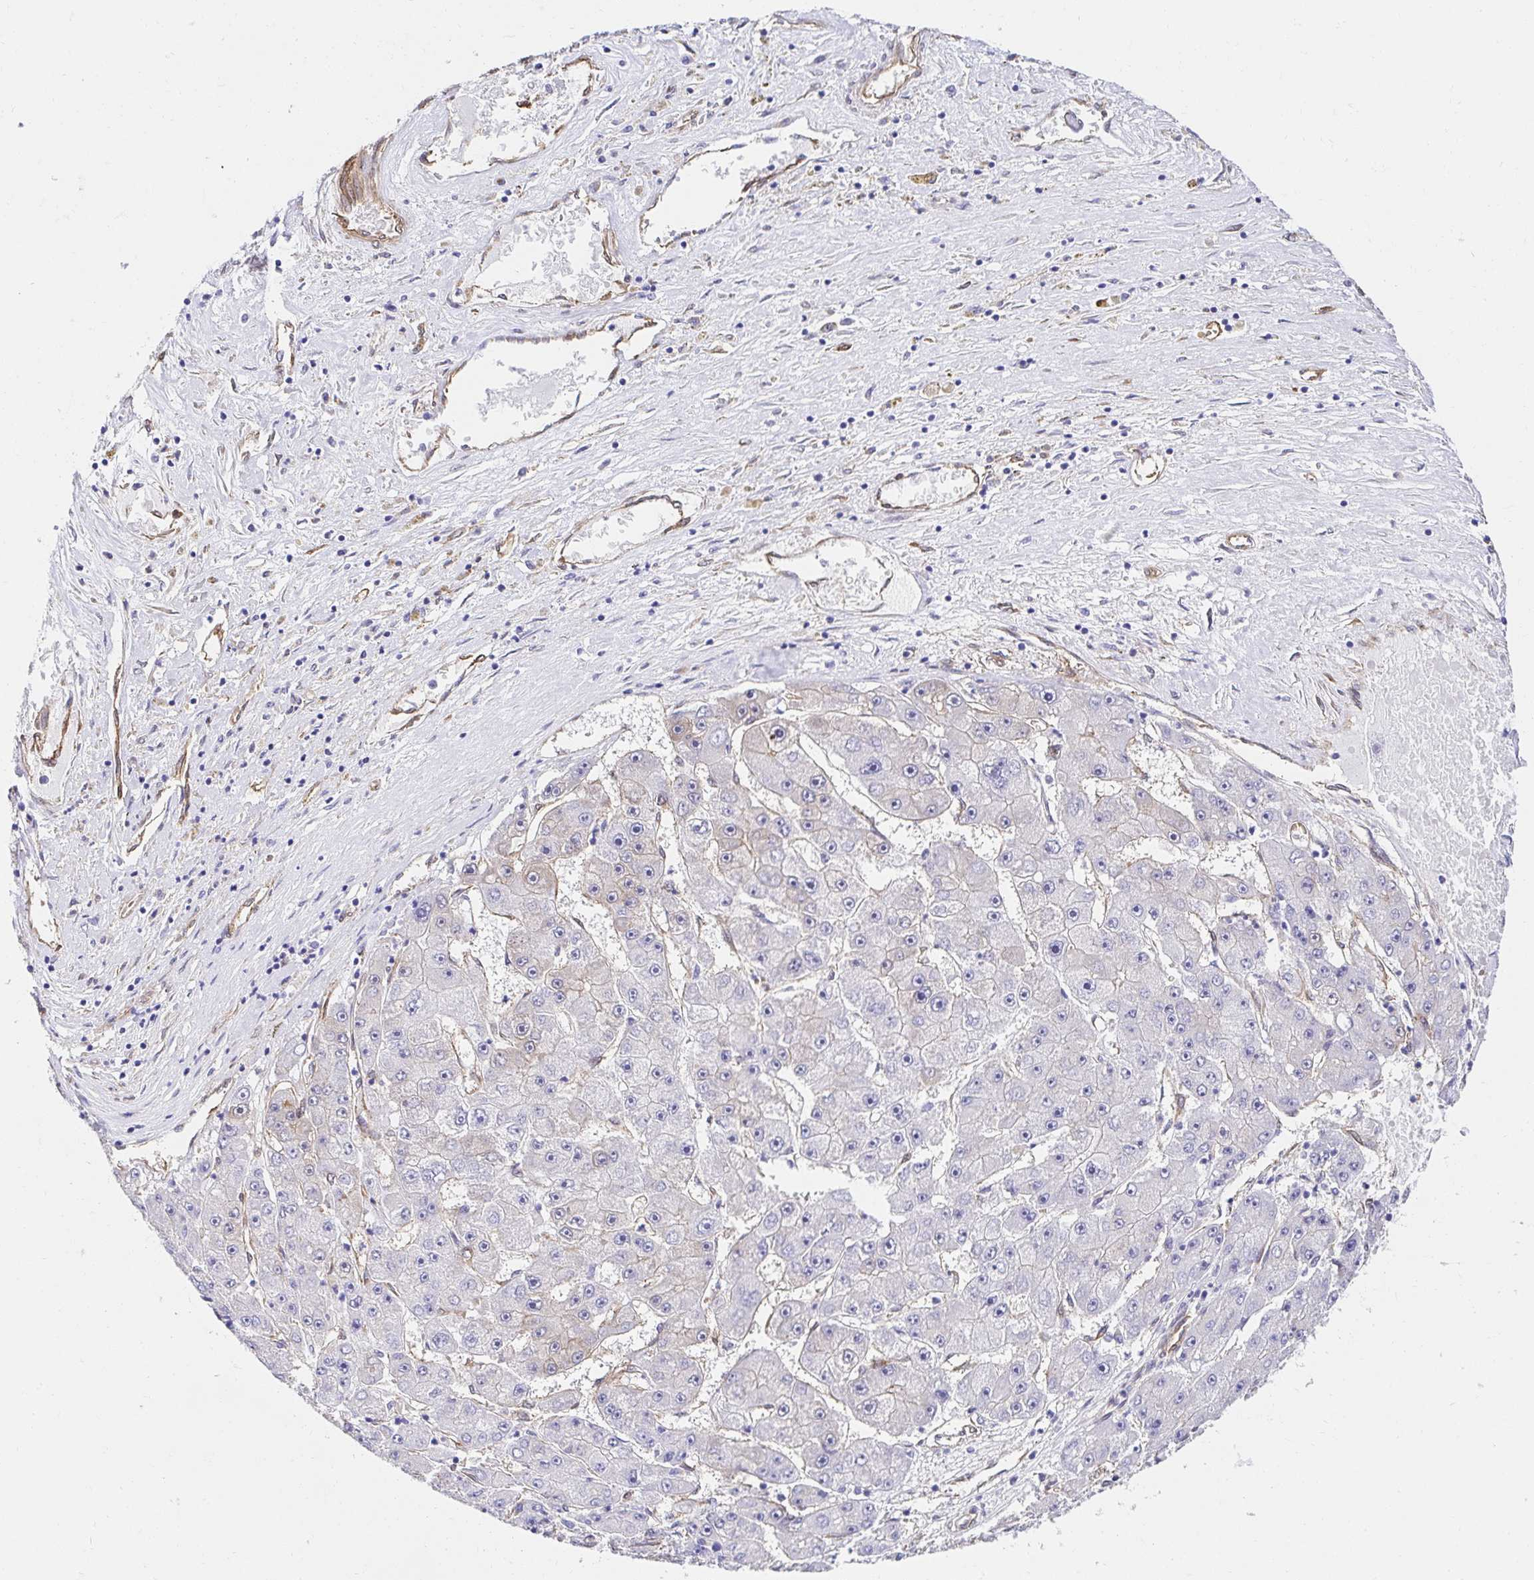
{"staining": {"intensity": "negative", "quantity": "none", "location": "none"}, "tissue": "liver cancer", "cell_type": "Tumor cells", "image_type": "cancer", "snomed": [{"axis": "morphology", "description": "Carcinoma, Hepatocellular, NOS"}, {"axis": "topography", "description": "Liver"}], "caption": "Immunohistochemical staining of liver cancer (hepatocellular carcinoma) displays no significant expression in tumor cells. (Stains: DAB IHC with hematoxylin counter stain, Microscopy: brightfield microscopy at high magnification).", "gene": "CTTN", "patient": {"sex": "female", "age": 61}}